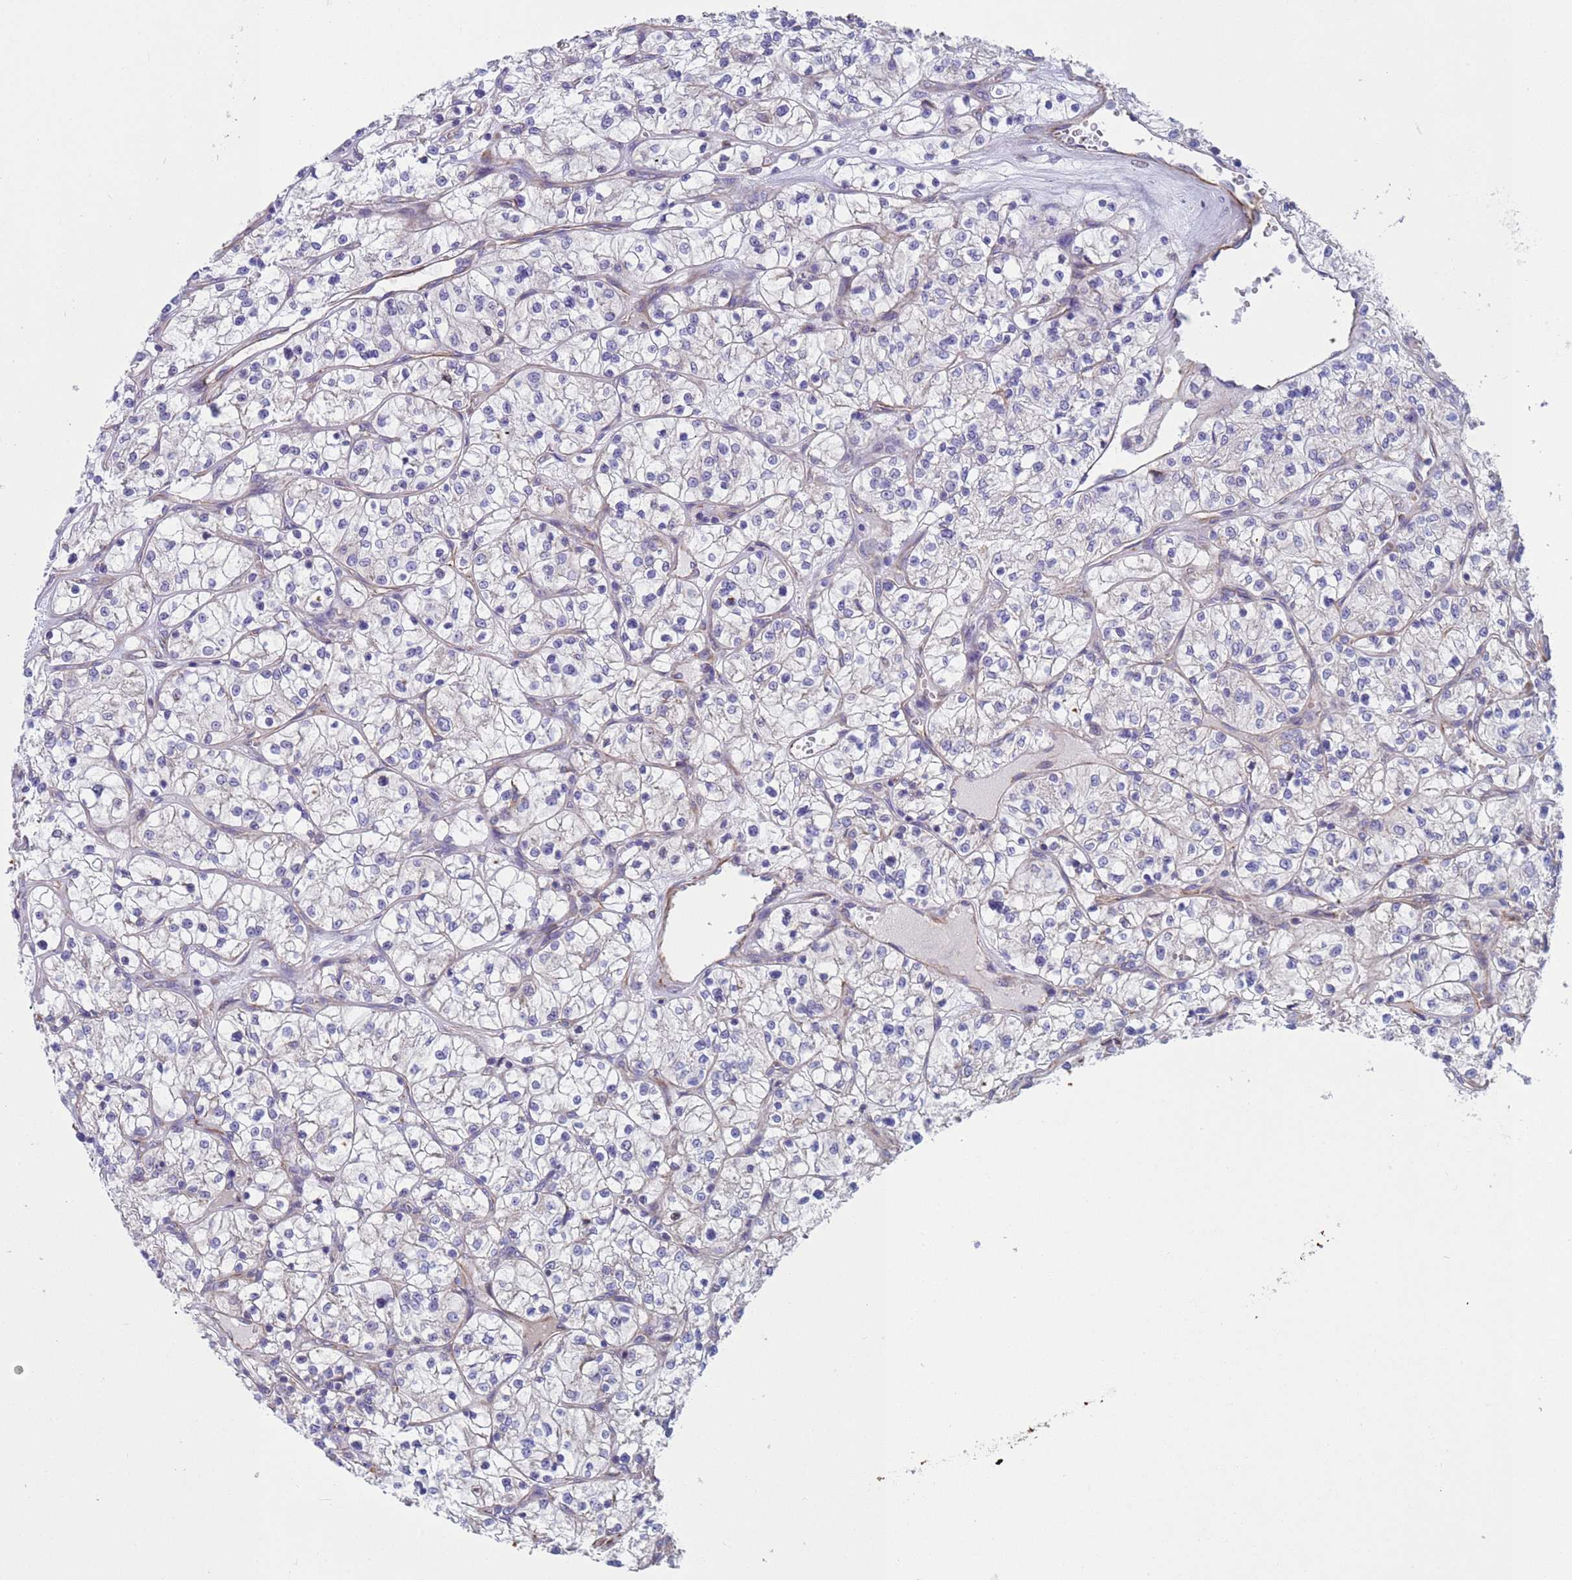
{"staining": {"intensity": "negative", "quantity": "none", "location": "none"}, "tissue": "renal cancer", "cell_type": "Tumor cells", "image_type": "cancer", "snomed": [{"axis": "morphology", "description": "Adenocarcinoma, NOS"}, {"axis": "topography", "description": "Kidney"}], "caption": "High magnification brightfield microscopy of adenocarcinoma (renal) stained with DAB (brown) and counterstained with hematoxylin (blue): tumor cells show no significant expression.", "gene": "NUDT12", "patient": {"sex": "female", "age": 64}}